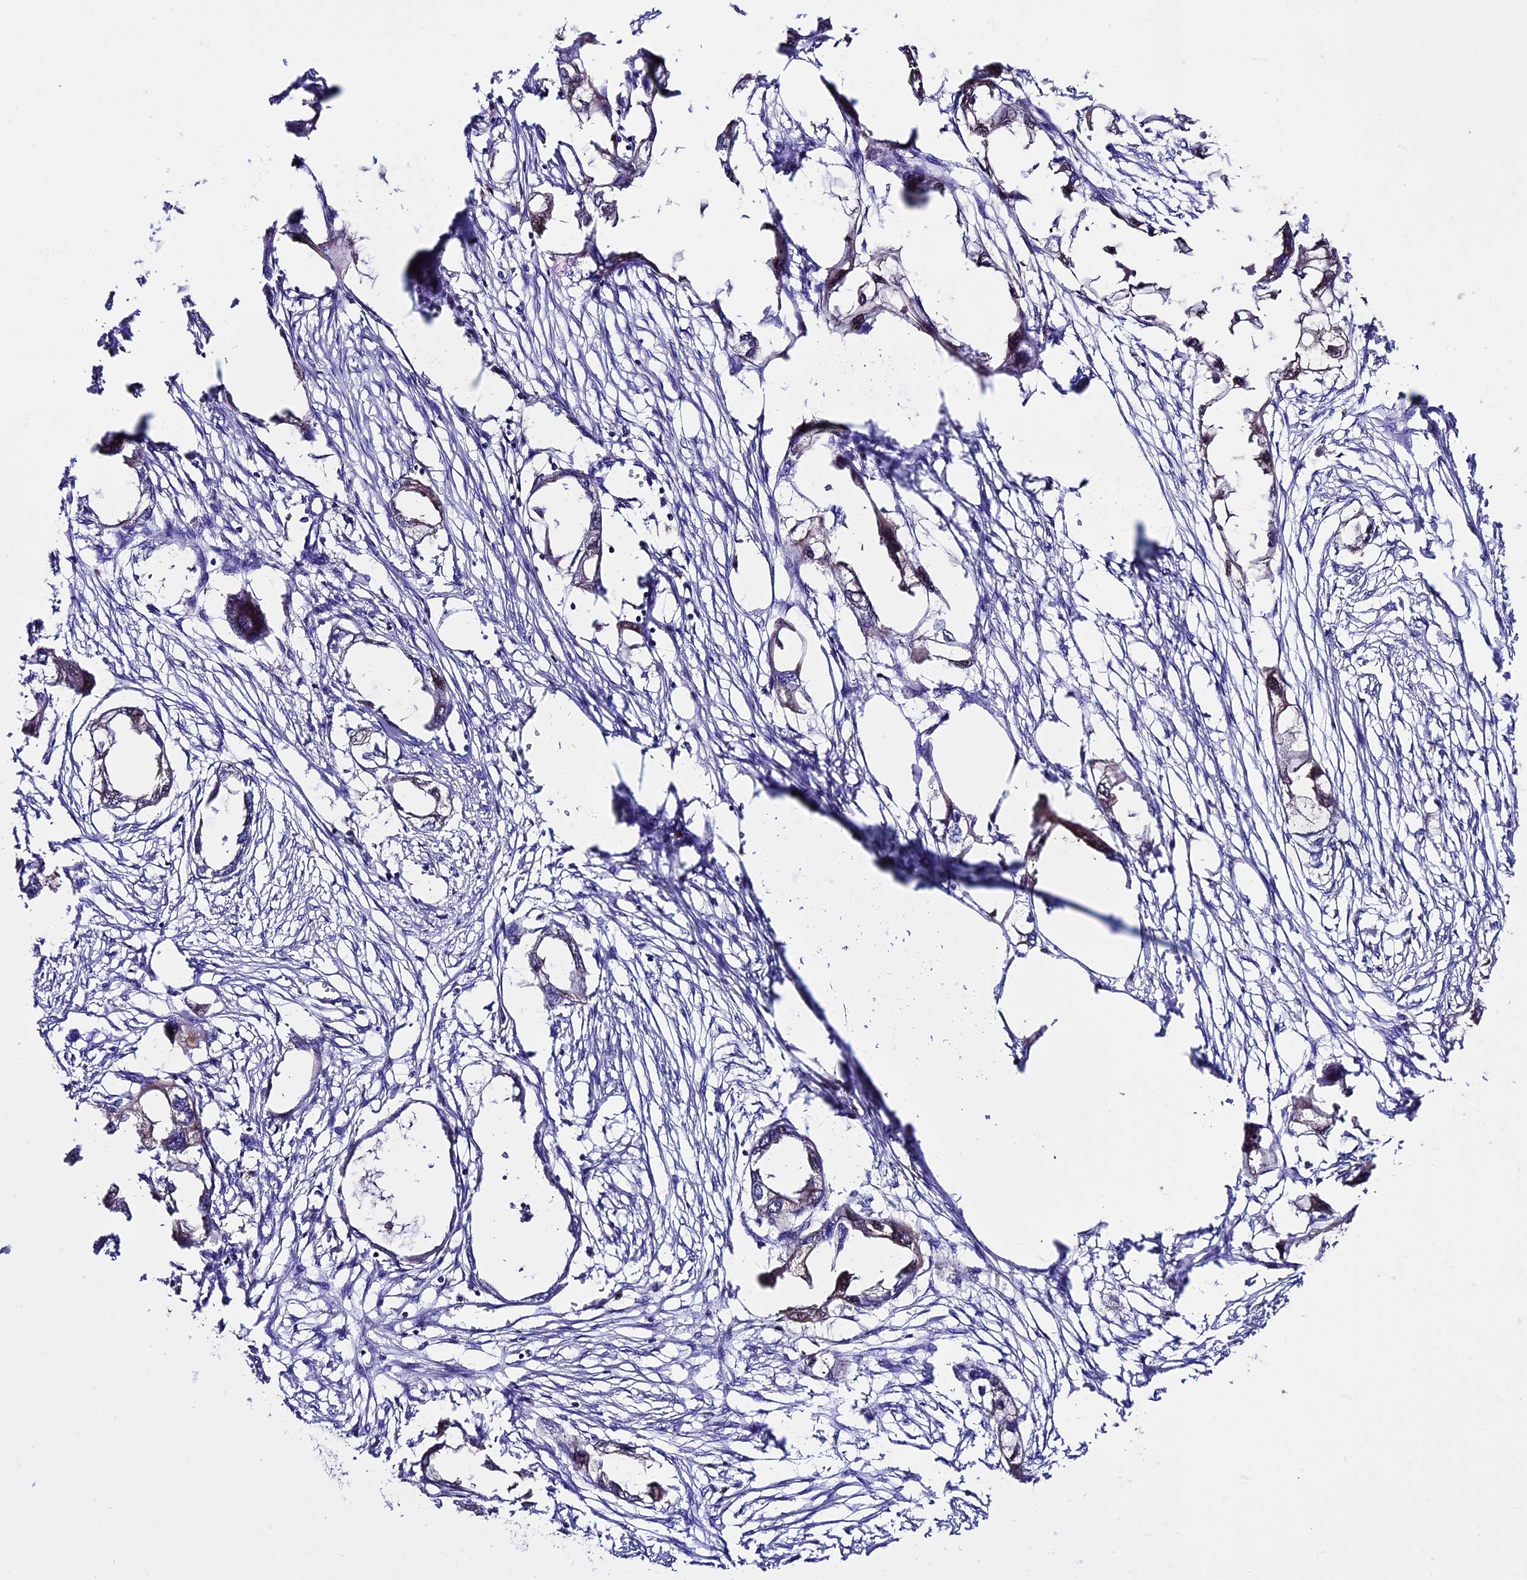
{"staining": {"intensity": "negative", "quantity": "none", "location": "none"}, "tissue": "endometrial cancer", "cell_type": "Tumor cells", "image_type": "cancer", "snomed": [{"axis": "morphology", "description": "Adenocarcinoma, NOS"}, {"axis": "morphology", "description": "Adenocarcinoma, metastatic, NOS"}, {"axis": "topography", "description": "Adipose tissue"}, {"axis": "topography", "description": "Endometrium"}], "caption": "Photomicrograph shows no significant protein positivity in tumor cells of metastatic adenocarcinoma (endometrial).", "gene": "TCP11L2", "patient": {"sex": "female", "age": 67}}